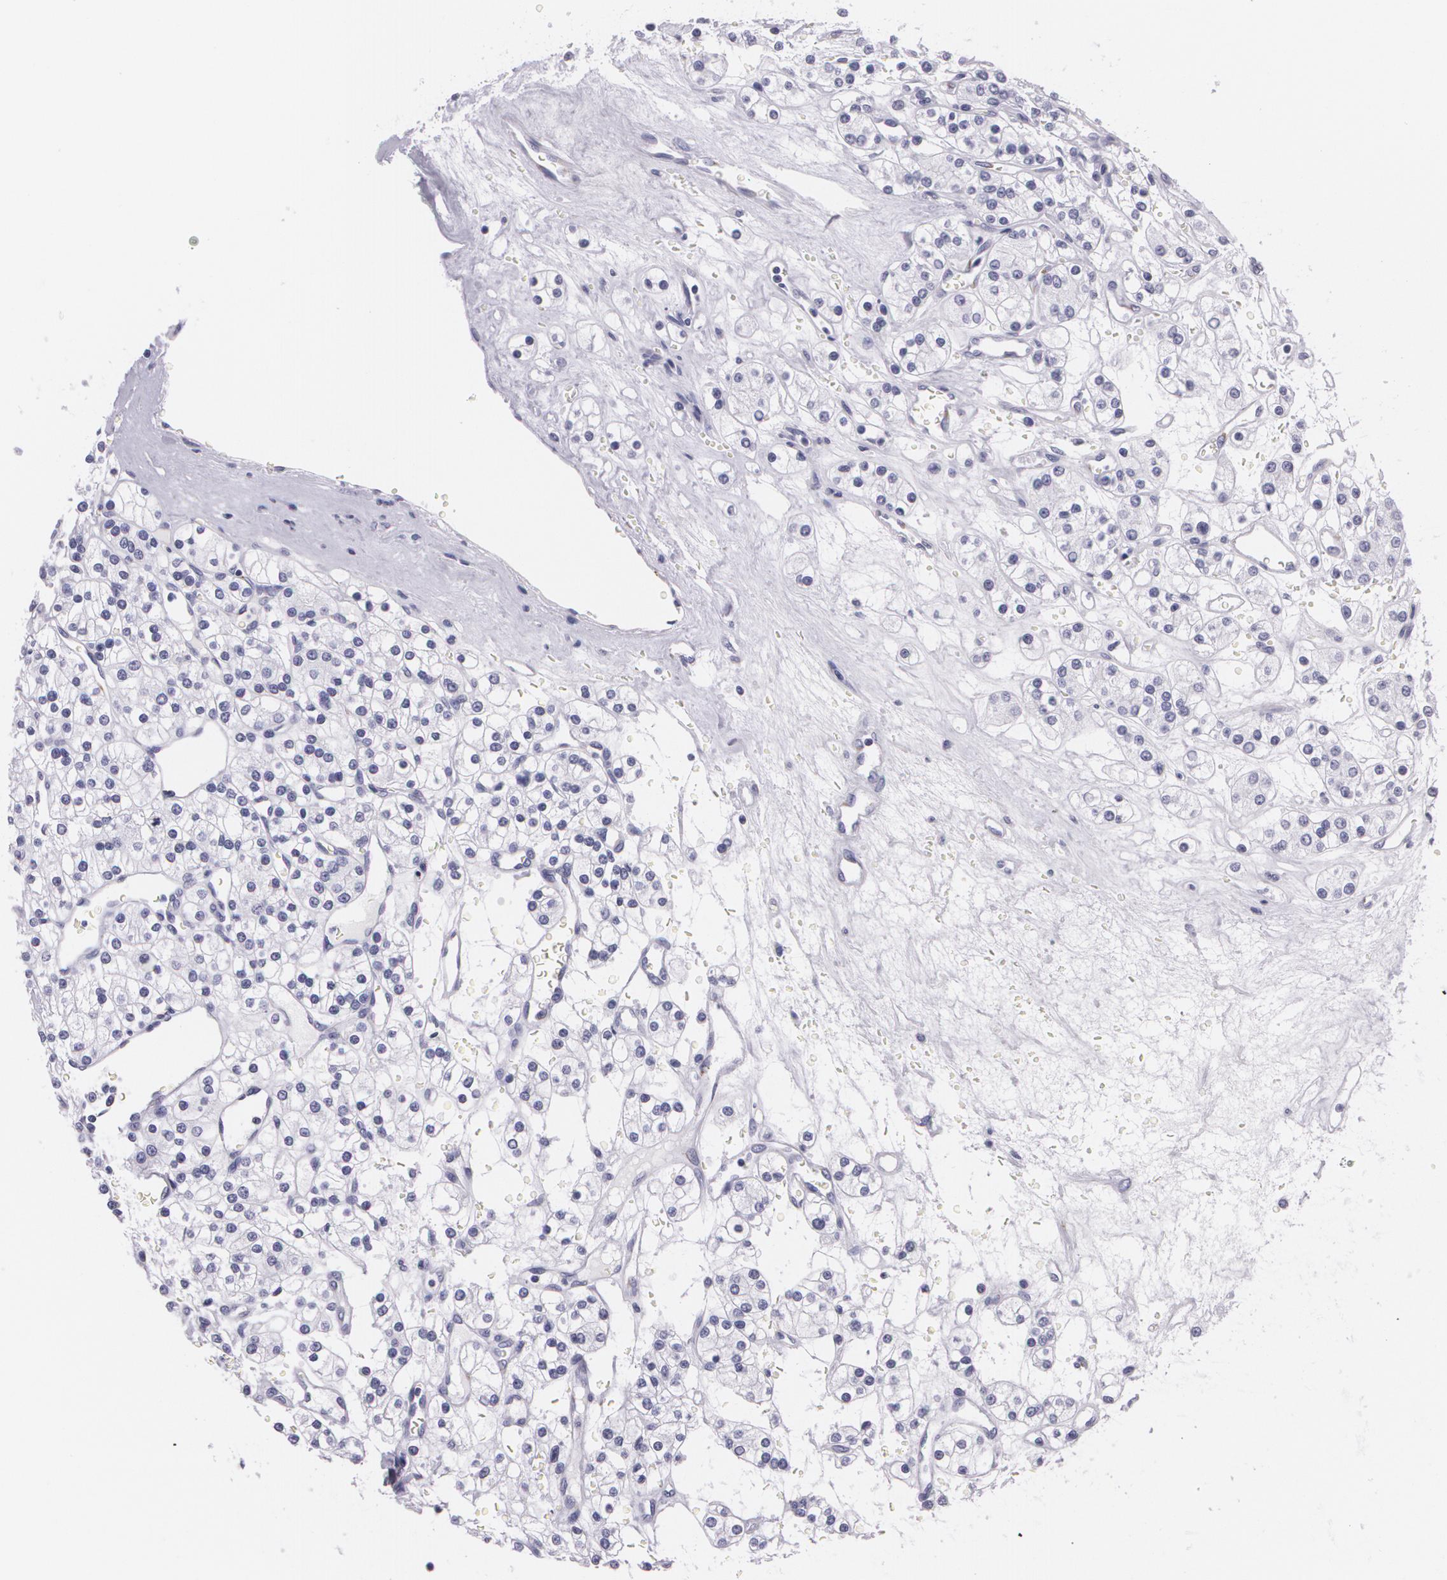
{"staining": {"intensity": "negative", "quantity": "none", "location": "none"}, "tissue": "renal cancer", "cell_type": "Tumor cells", "image_type": "cancer", "snomed": [{"axis": "morphology", "description": "Adenocarcinoma, NOS"}, {"axis": "topography", "description": "Kidney"}], "caption": "Immunohistochemical staining of renal cancer (adenocarcinoma) shows no significant positivity in tumor cells. The staining is performed using DAB (3,3'-diaminobenzidine) brown chromogen with nuclei counter-stained in using hematoxylin.", "gene": "DLG4", "patient": {"sex": "female", "age": 62}}